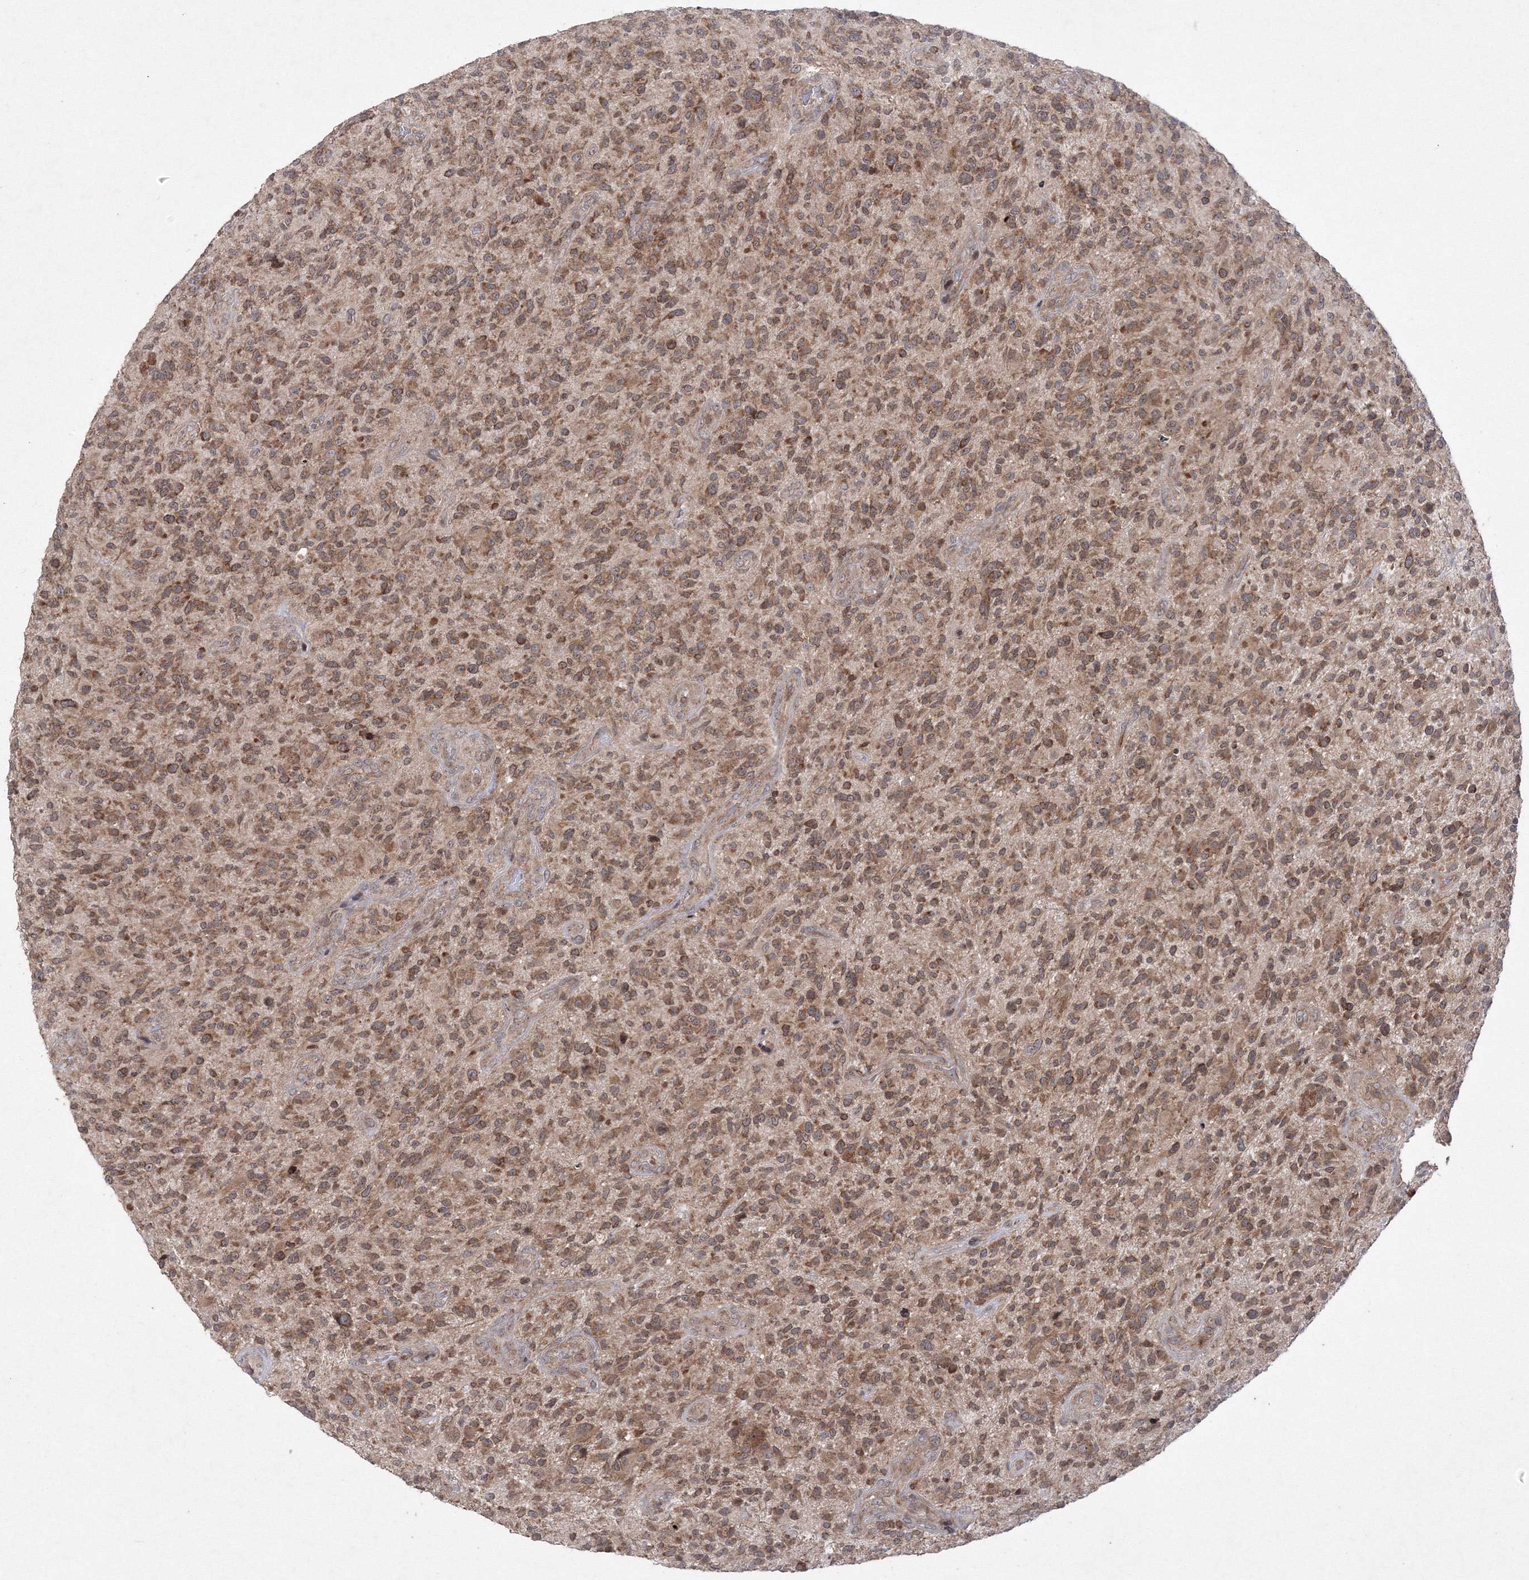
{"staining": {"intensity": "moderate", "quantity": ">75%", "location": "cytoplasmic/membranous"}, "tissue": "glioma", "cell_type": "Tumor cells", "image_type": "cancer", "snomed": [{"axis": "morphology", "description": "Glioma, malignant, High grade"}, {"axis": "topography", "description": "Brain"}], "caption": "Protein analysis of malignant glioma (high-grade) tissue exhibits moderate cytoplasmic/membranous expression in about >75% of tumor cells.", "gene": "MKRN2", "patient": {"sex": "male", "age": 47}}